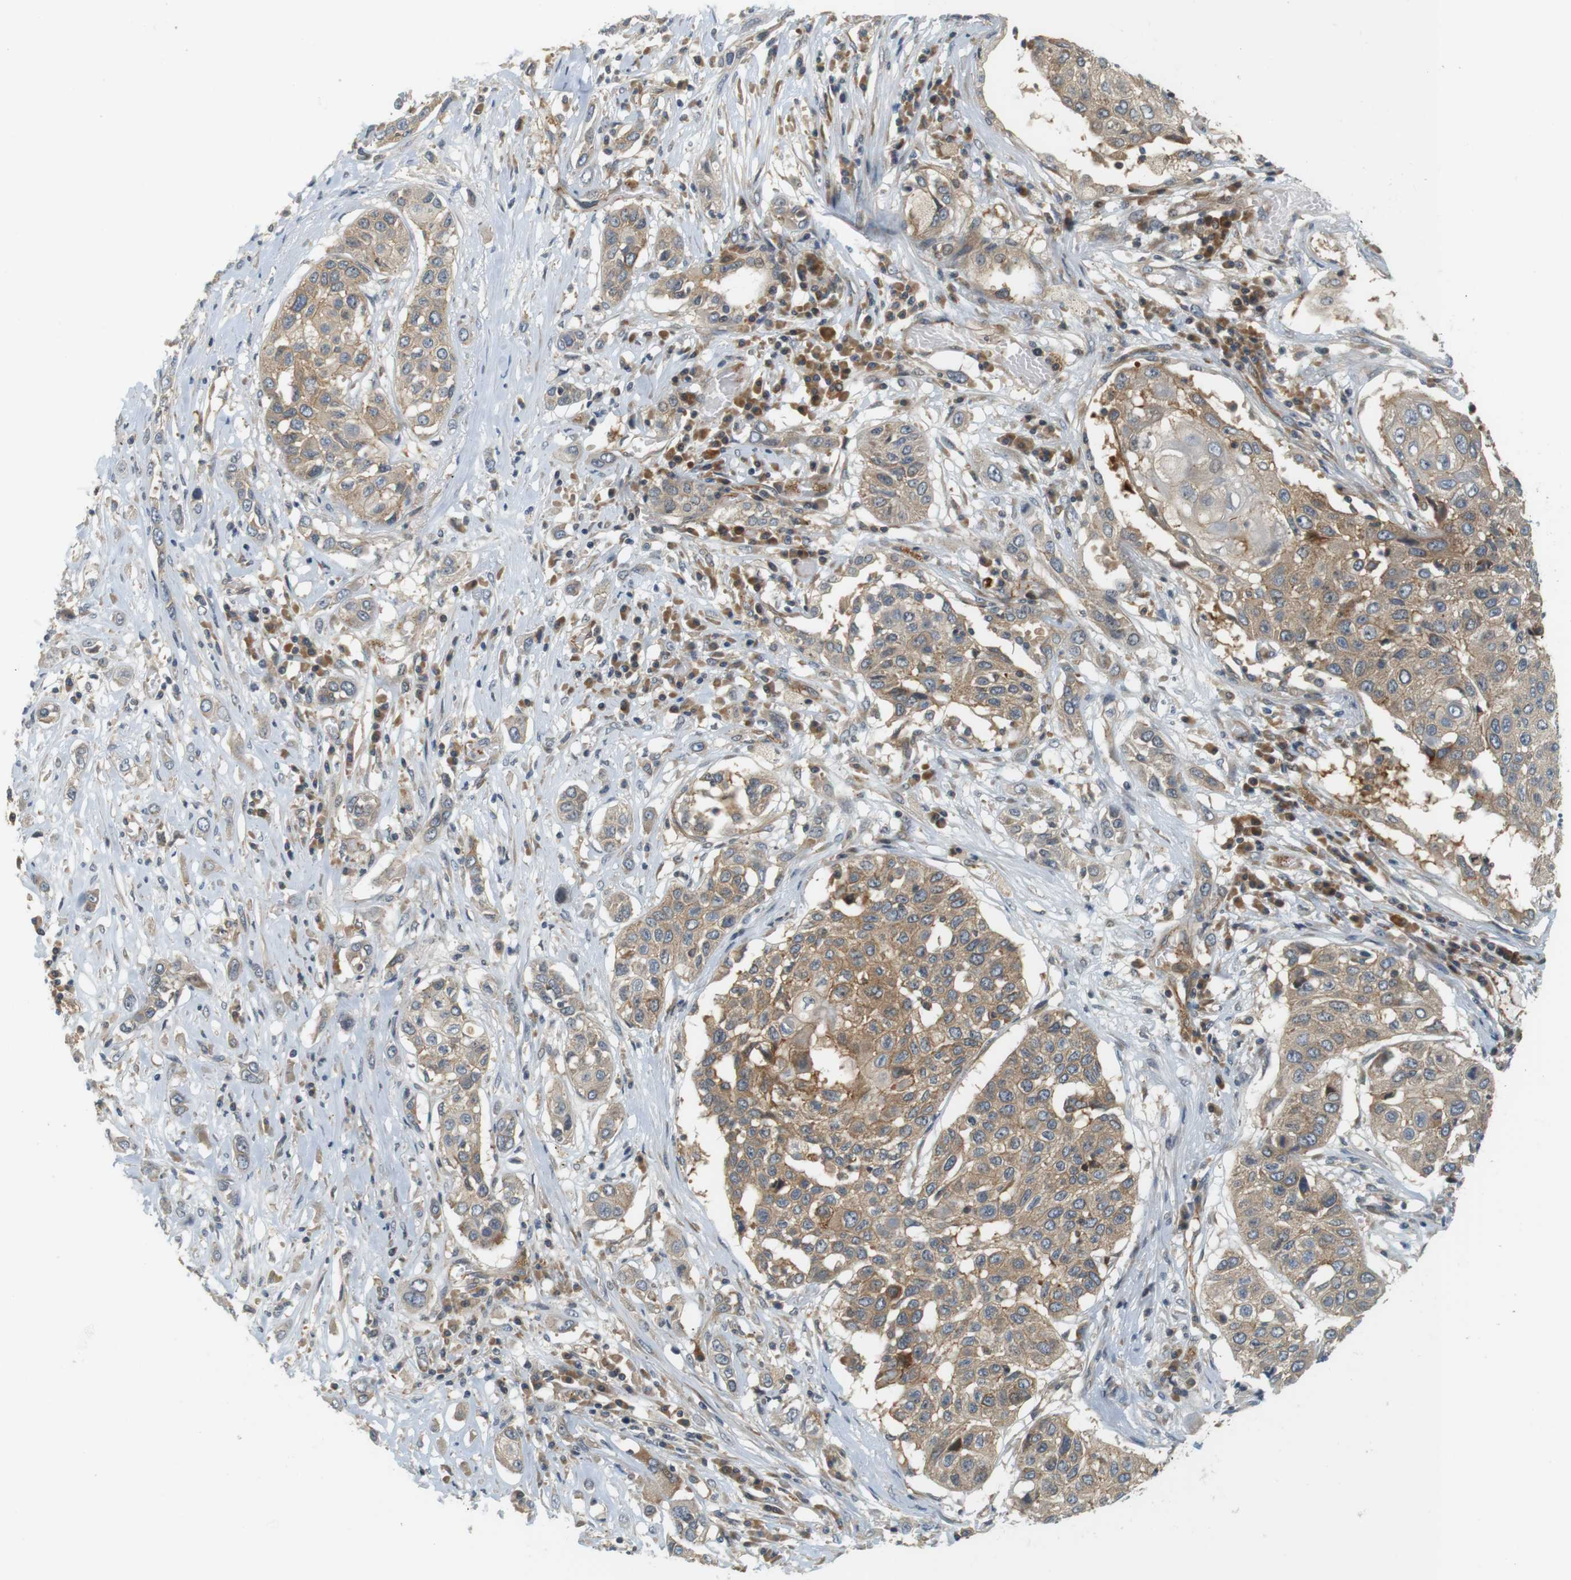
{"staining": {"intensity": "weak", "quantity": ">75%", "location": "cytoplasmic/membranous"}, "tissue": "lung cancer", "cell_type": "Tumor cells", "image_type": "cancer", "snomed": [{"axis": "morphology", "description": "Squamous cell carcinoma, NOS"}, {"axis": "topography", "description": "Lung"}], "caption": "The micrograph displays a brown stain indicating the presence of a protein in the cytoplasmic/membranous of tumor cells in lung cancer (squamous cell carcinoma). The staining is performed using DAB (3,3'-diaminobenzidine) brown chromogen to label protein expression. The nuclei are counter-stained blue using hematoxylin.", "gene": "SH3GLB1", "patient": {"sex": "male", "age": 71}}